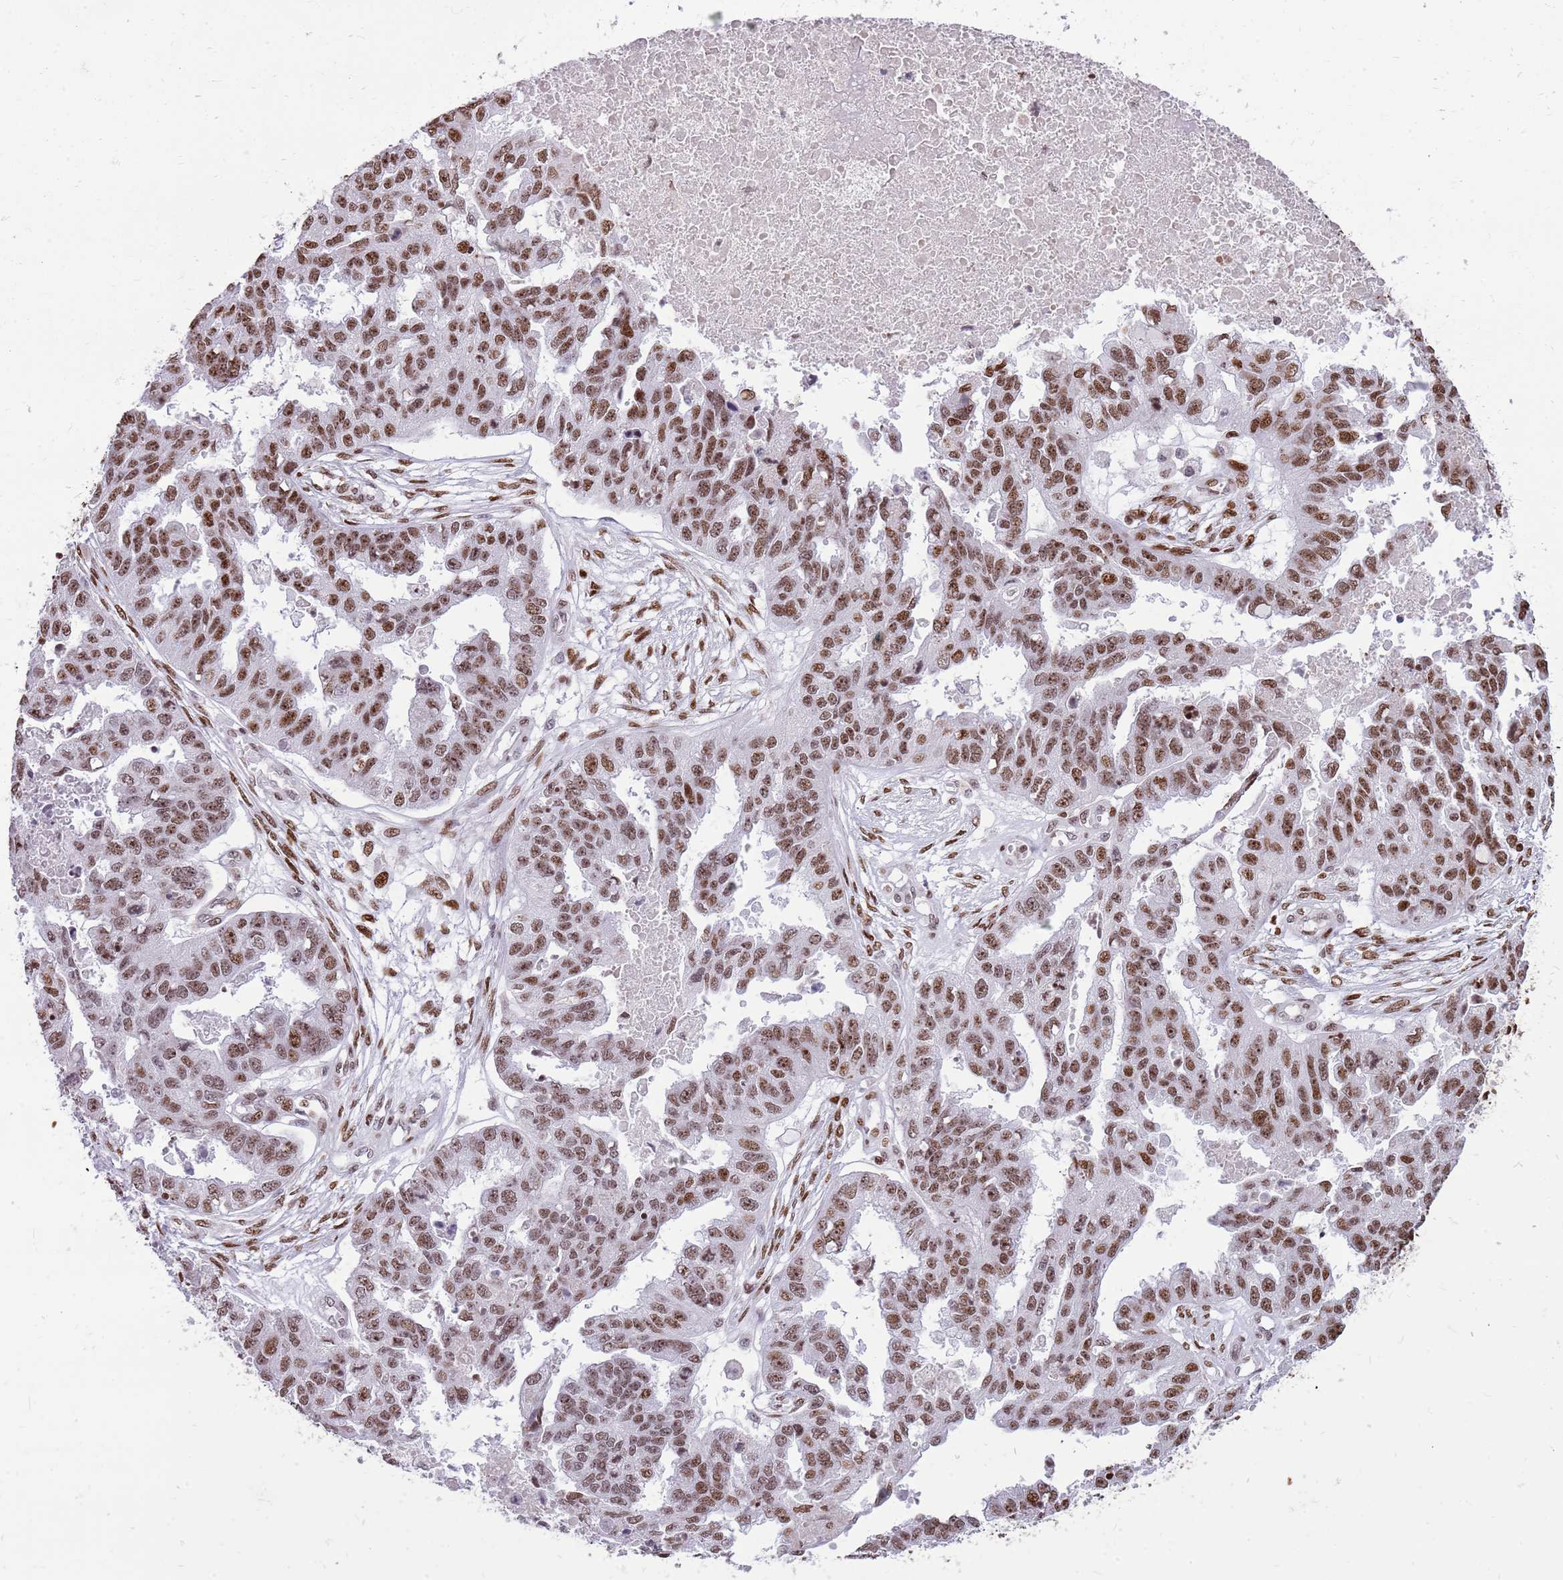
{"staining": {"intensity": "moderate", "quantity": ">75%", "location": "nuclear"}, "tissue": "ovarian cancer", "cell_type": "Tumor cells", "image_type": "cancer", "snomed": [{"axis": "morphology", "description": "Cystadenocarcinoma, serous, NOS"}, {"axis": "topography", "description": "Ovary"}], "caption": "Immunohistochemistry histopathology image of neoplastic tissue: human ovarian serous cystadenocarcinoma stained using immunohistochemistry (IHC) reveals medium levels of moderate protein expression localized specifically in the nuclear of tumor cells, appearing as a nuclear brown color.", "gene": "WASHC4", "patient": {"sex": "female", "age": 58}}